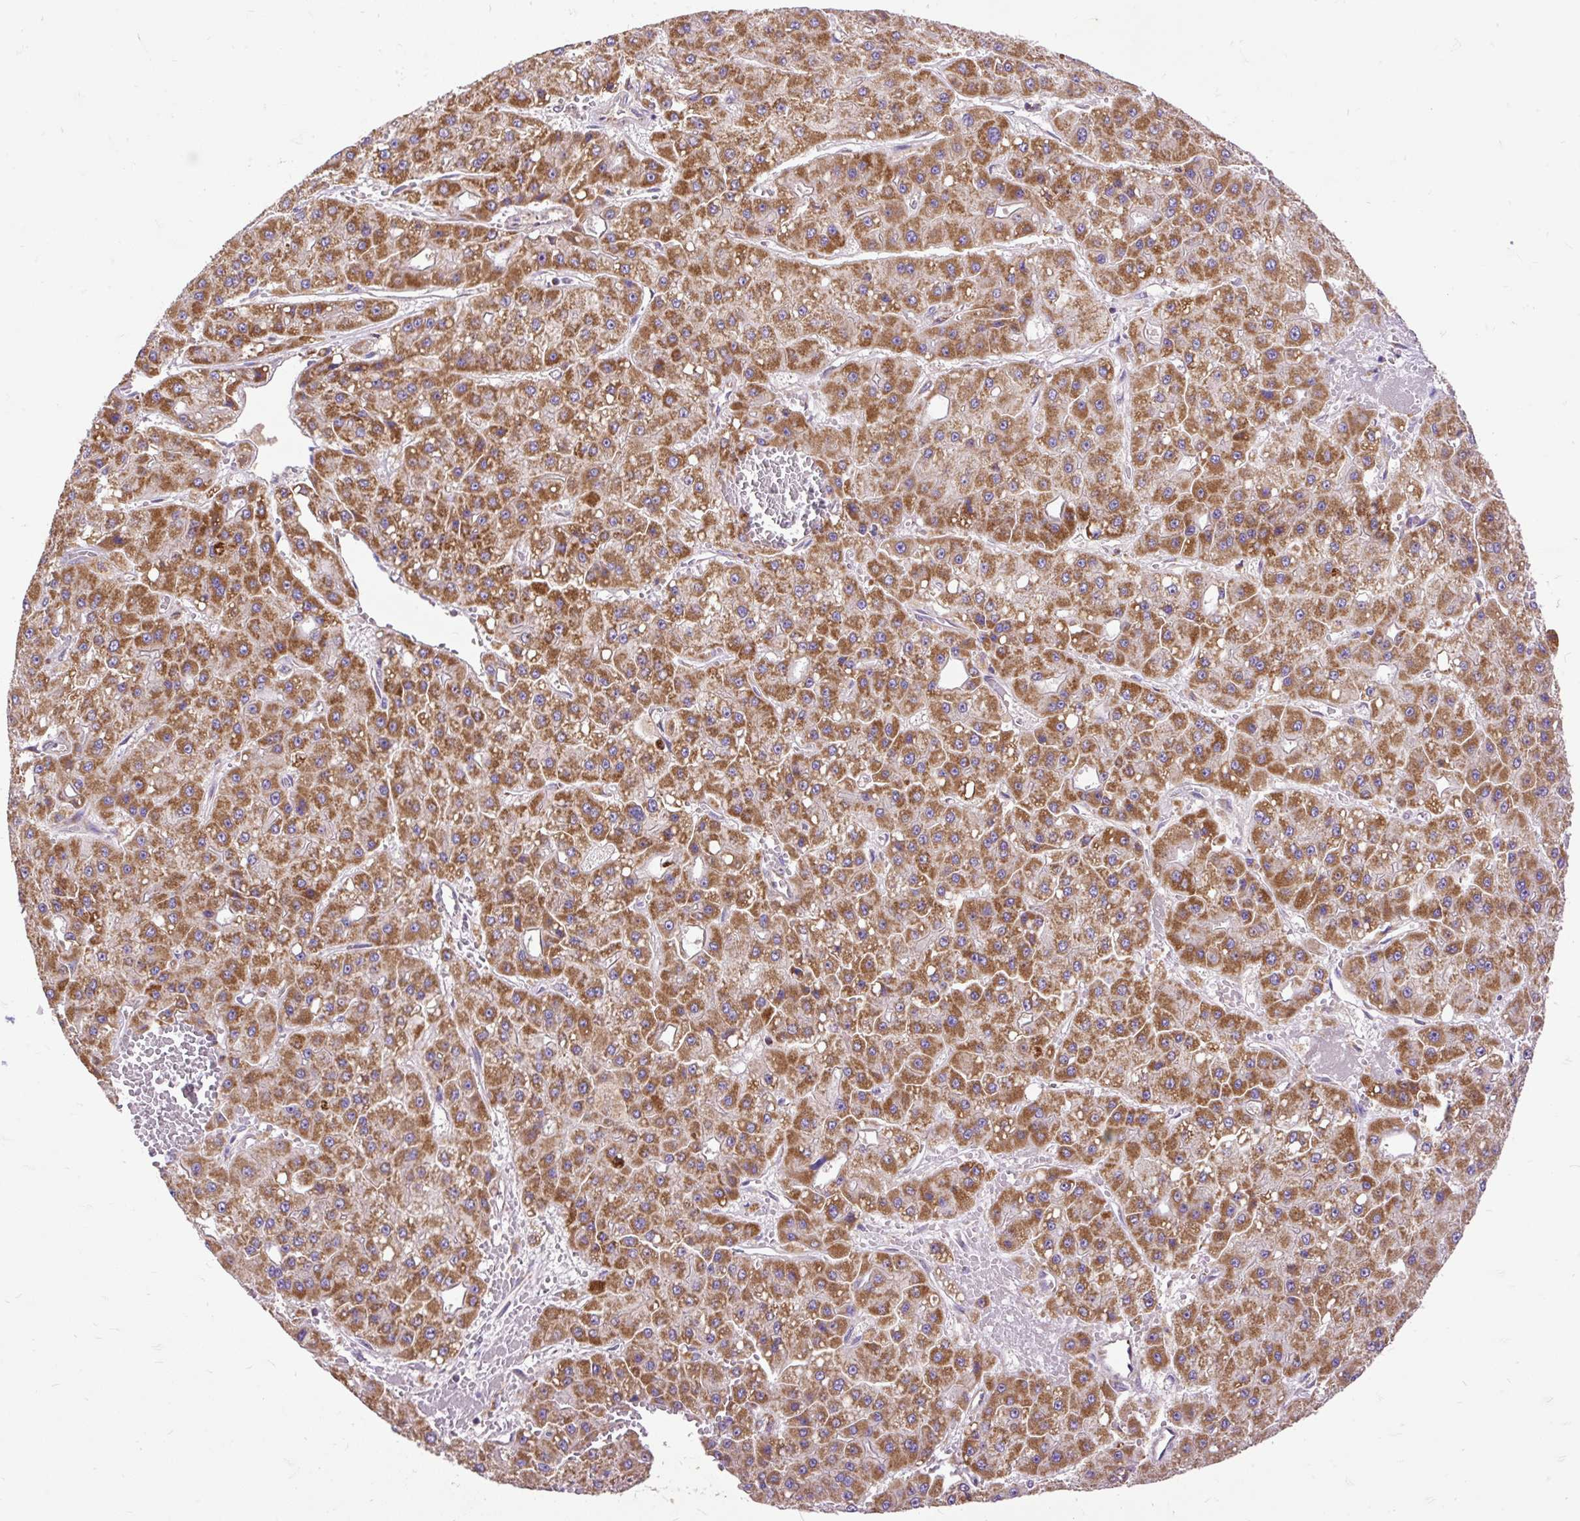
{"staining": {"intensity": "moderate", "quantity": ">75%", "location": "cytoplasmic/membranous"}, "tissue": "liver cancer", "cell_type": "Tumor cells", "image_type": "cancer", "snomed": [{"axis": "morphology", "description": "Carcinoma, Hepatocellular, NOS"}, {"axis": "topography", "description": "Liver"}], "caption": "Moderate cytoplasmic/membranous protein staining is seen in about >75% of tumor cells in liver hepatocellular carcinoma. (DAB (3,3'-diaminobenzidine) = brown stain, brightfield microscopy at high magnification).", "gene": "TOMM40", "patient": {"sex": "male", "age": 47}}